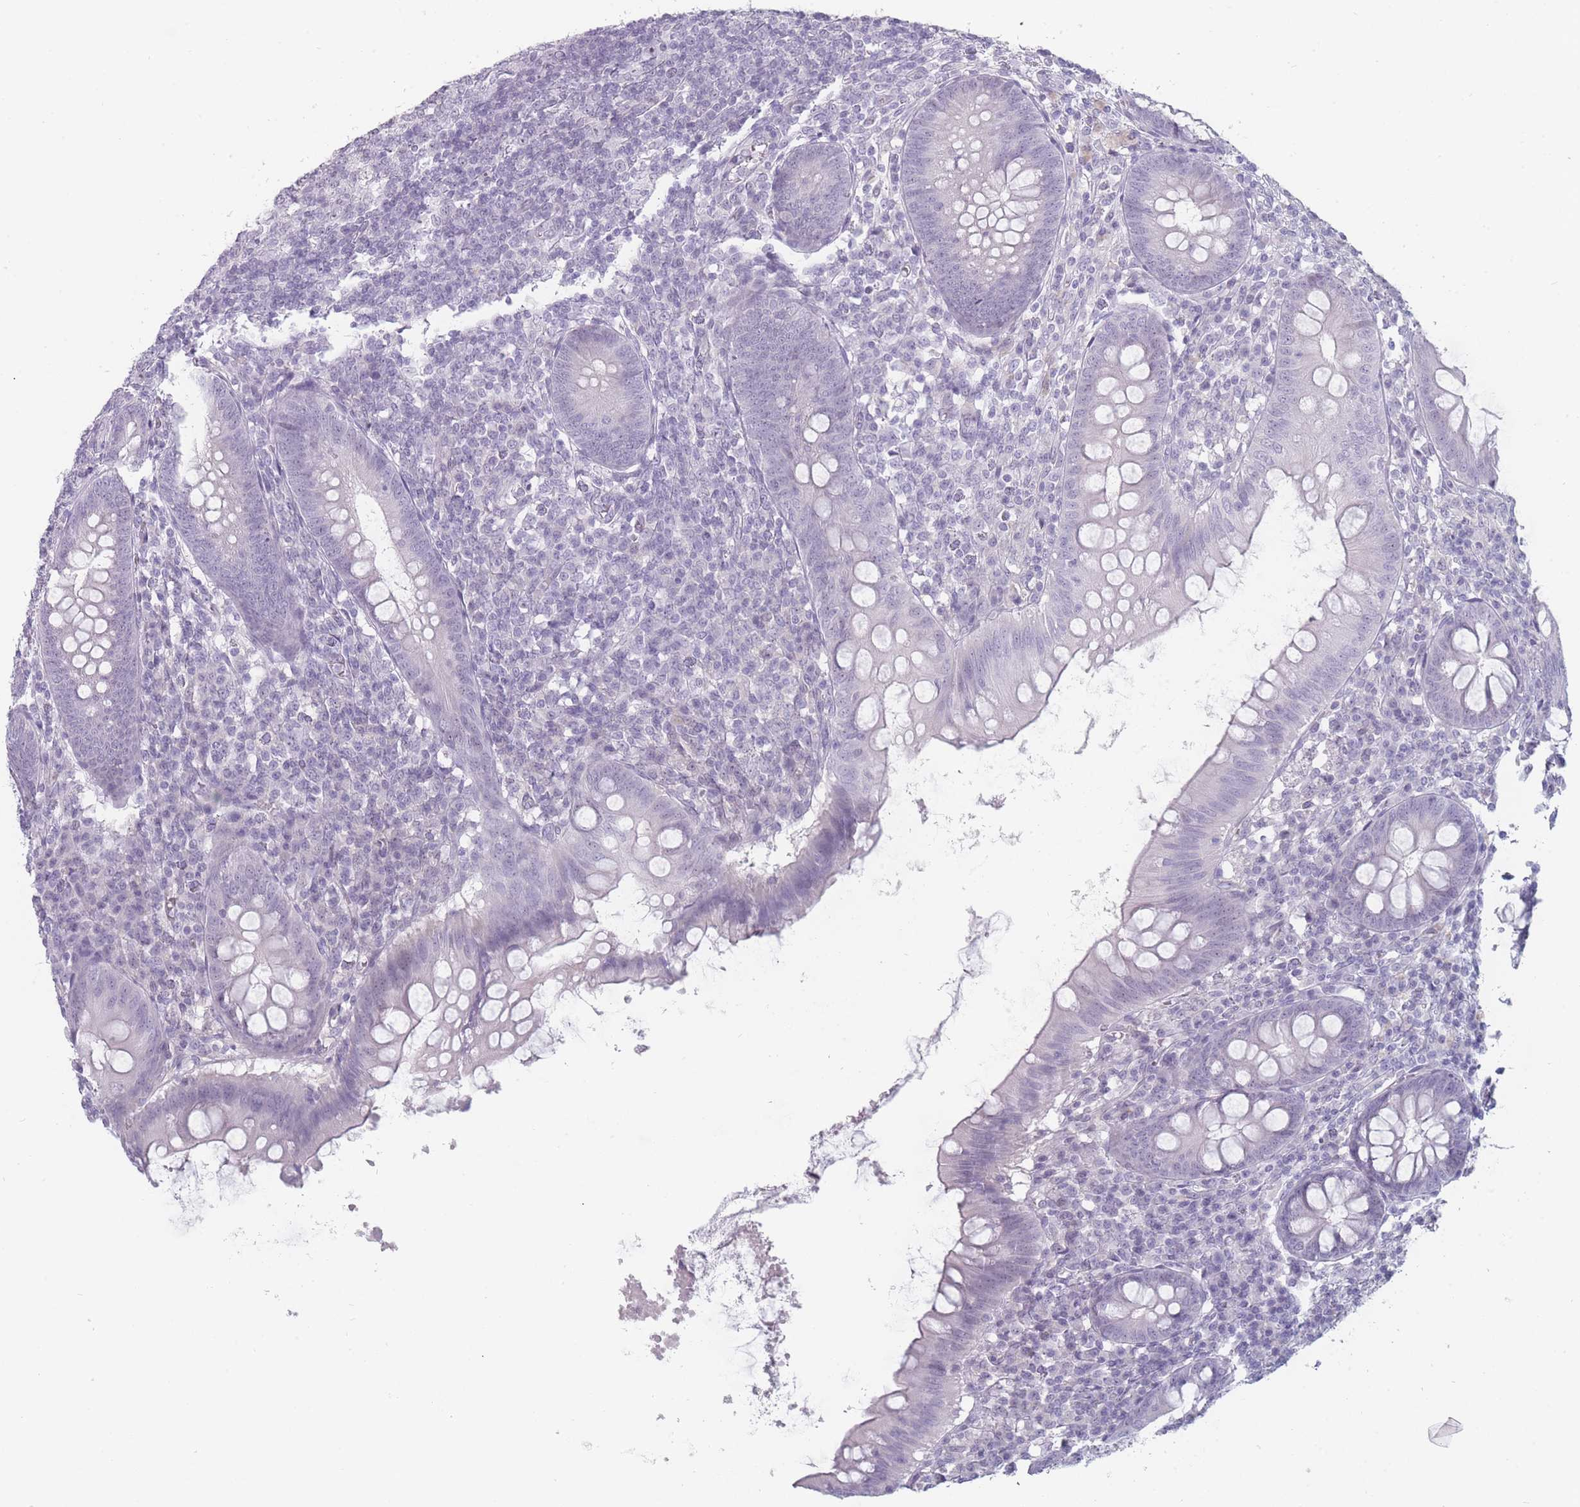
{"staining": {"intensity": "negative", "quantity": "none", "location": "none"}, "tissue": "appendix", "cell_type": "Glandular cells", "image_type": "normal", "snomed": [{"axis": "morphology", "description": "Normal tissue, NOS"}, {"axis": "topography", "description": "Appendix"}], "caption": "IHC histopathology image of benign appendix stained for a protein (brown), which displays no positivity in glandular cells. (DAB (3,3'-diaminobenzidine) immunohistochemistry with hematoxylin counter stain).", "gene": "ROS1", "patient": {"sex": "male", "age": 56}}